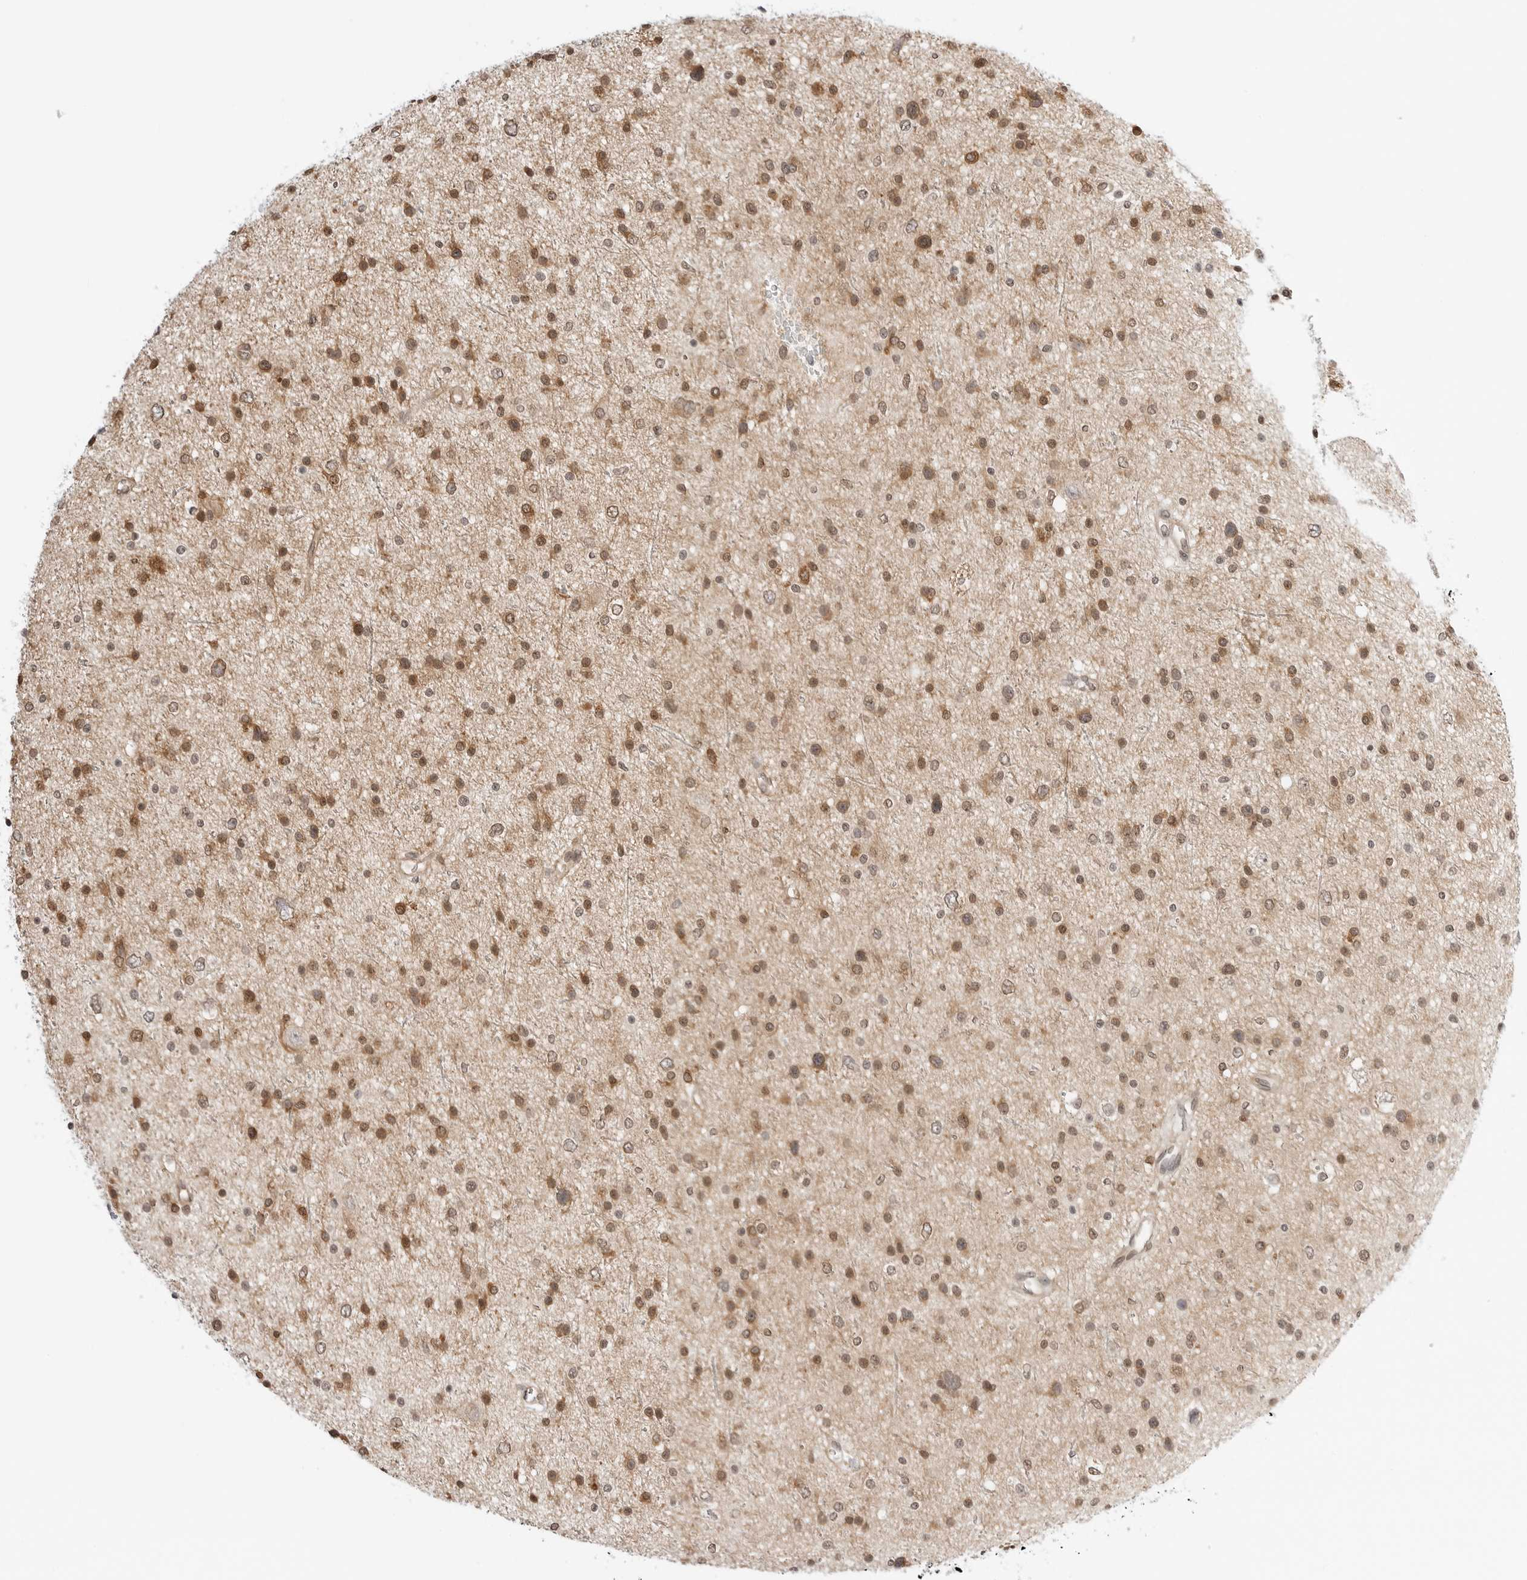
{"staining": {"intensity": "moderate", "quantity": ">75%", "location": "cytoplasmic/membranous,nuclear"}, "tissue": "glioma", "cell_type": "Tumor cells", "image_type": "cancer", "snomed": [{"axis": "morphology", "description": "Glioma, malignant, Low grade"}, {"axis": "topography", "description": "Brain"}], "caption": "Immunohistochemistry (IHC) photomicrograph of glioma stained for a protein (brown), which demonstrates medium levels of moderate cytoplasmic/membranous and nuclear expression in approximately >75% of tumor cells.", "gene": "NUDC", "patient": {"sex": "female", "age": 37}}